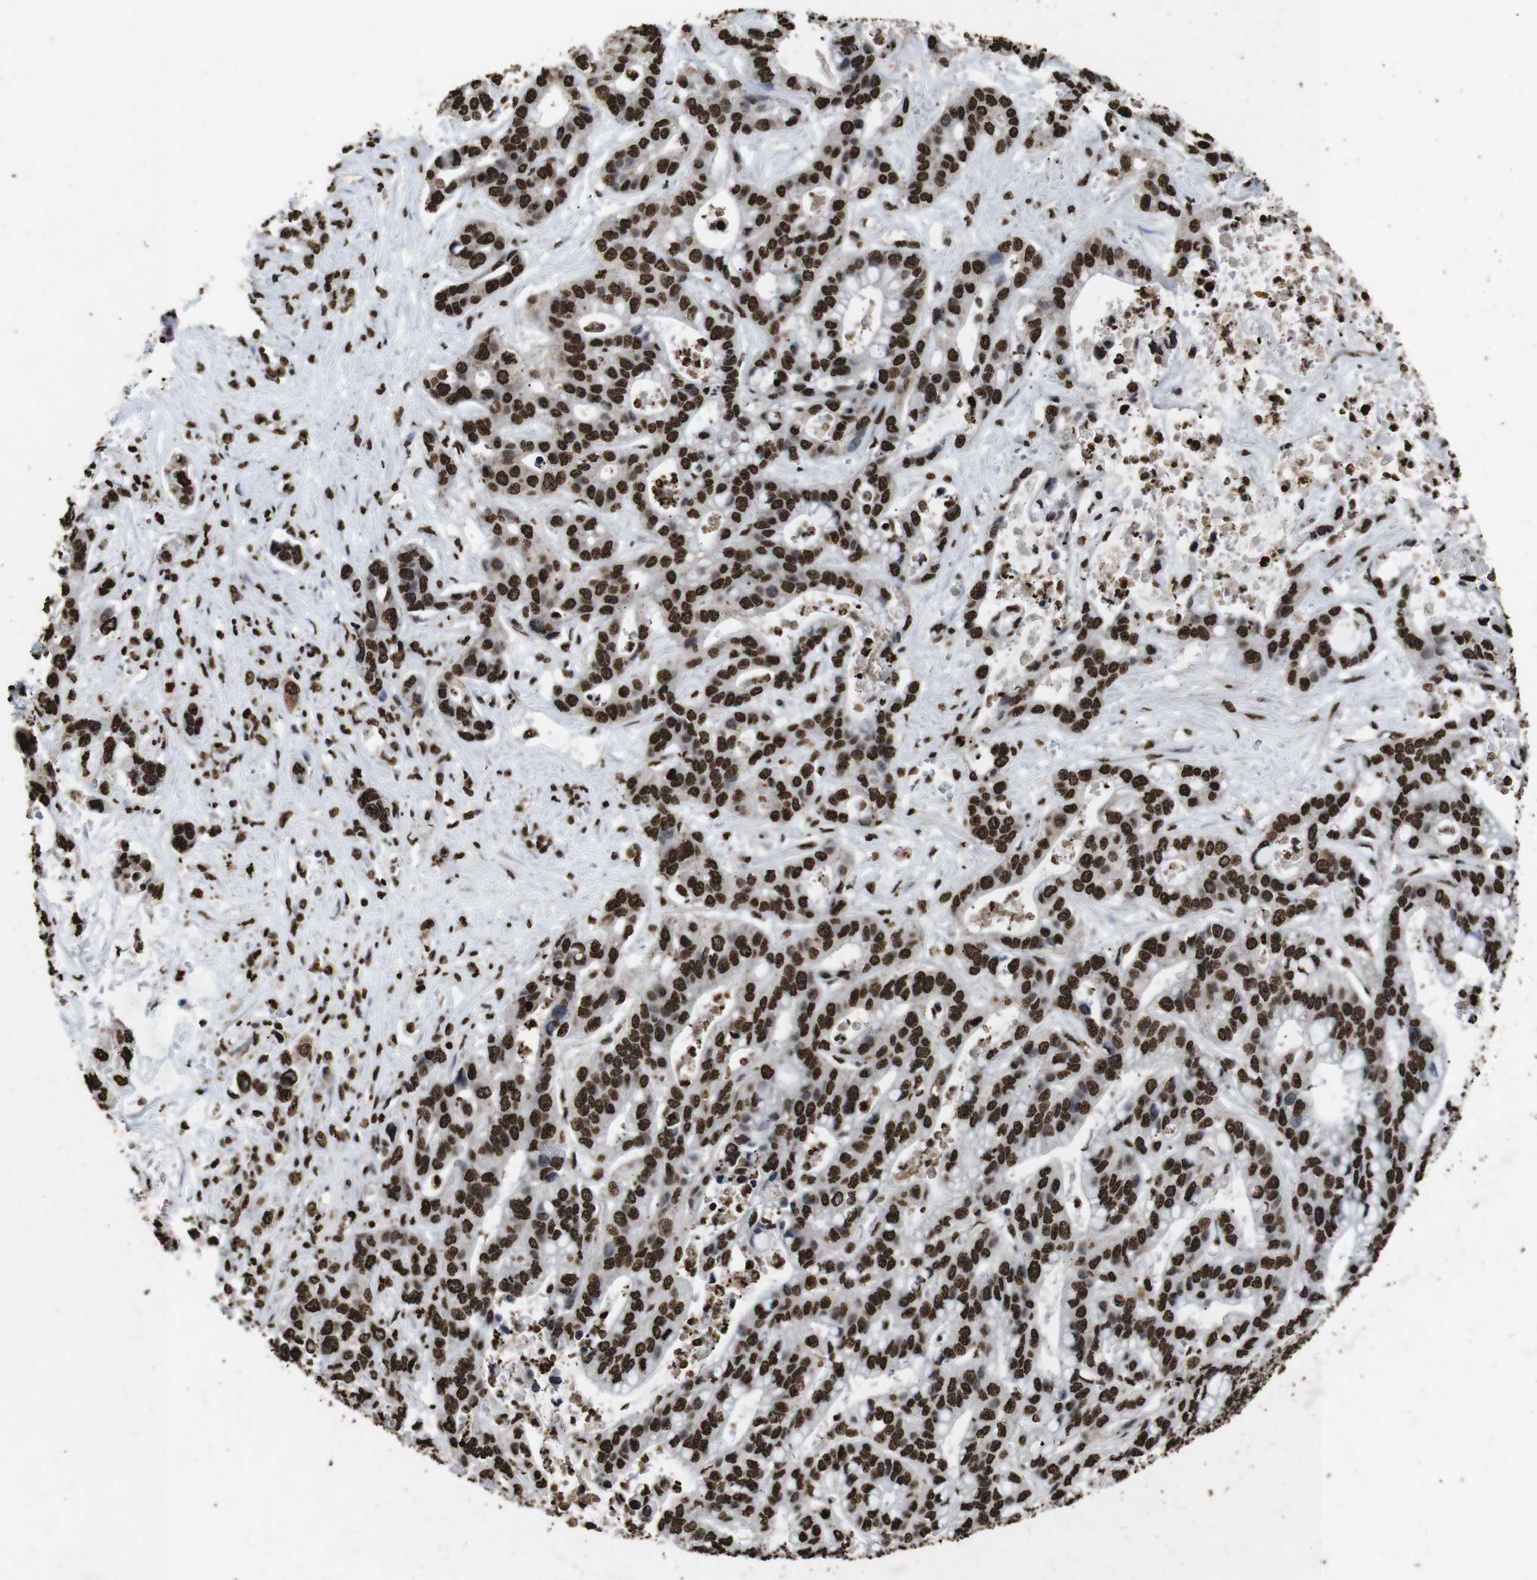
{"staining": {"intensity": "strong", "quantity": ">75%", "location": "nuclear"}, "tissue": "liver cancer", "cell_type": "Tumor cells", "image_type": "cancer", "snomed": [{"axis": "morphology", "description": "Cholangiocarcinoma"}, {"axis": "topography", "description": "Liver"}], "caption": "This photomicrograph exhibits immunohistochemistry (IHC) staining of human liver cancer, with high strong nuclear expression in approximately >75% of tumor cells.", "gene": "MDM2", "patient": {"sex": "female", "age": 65}}